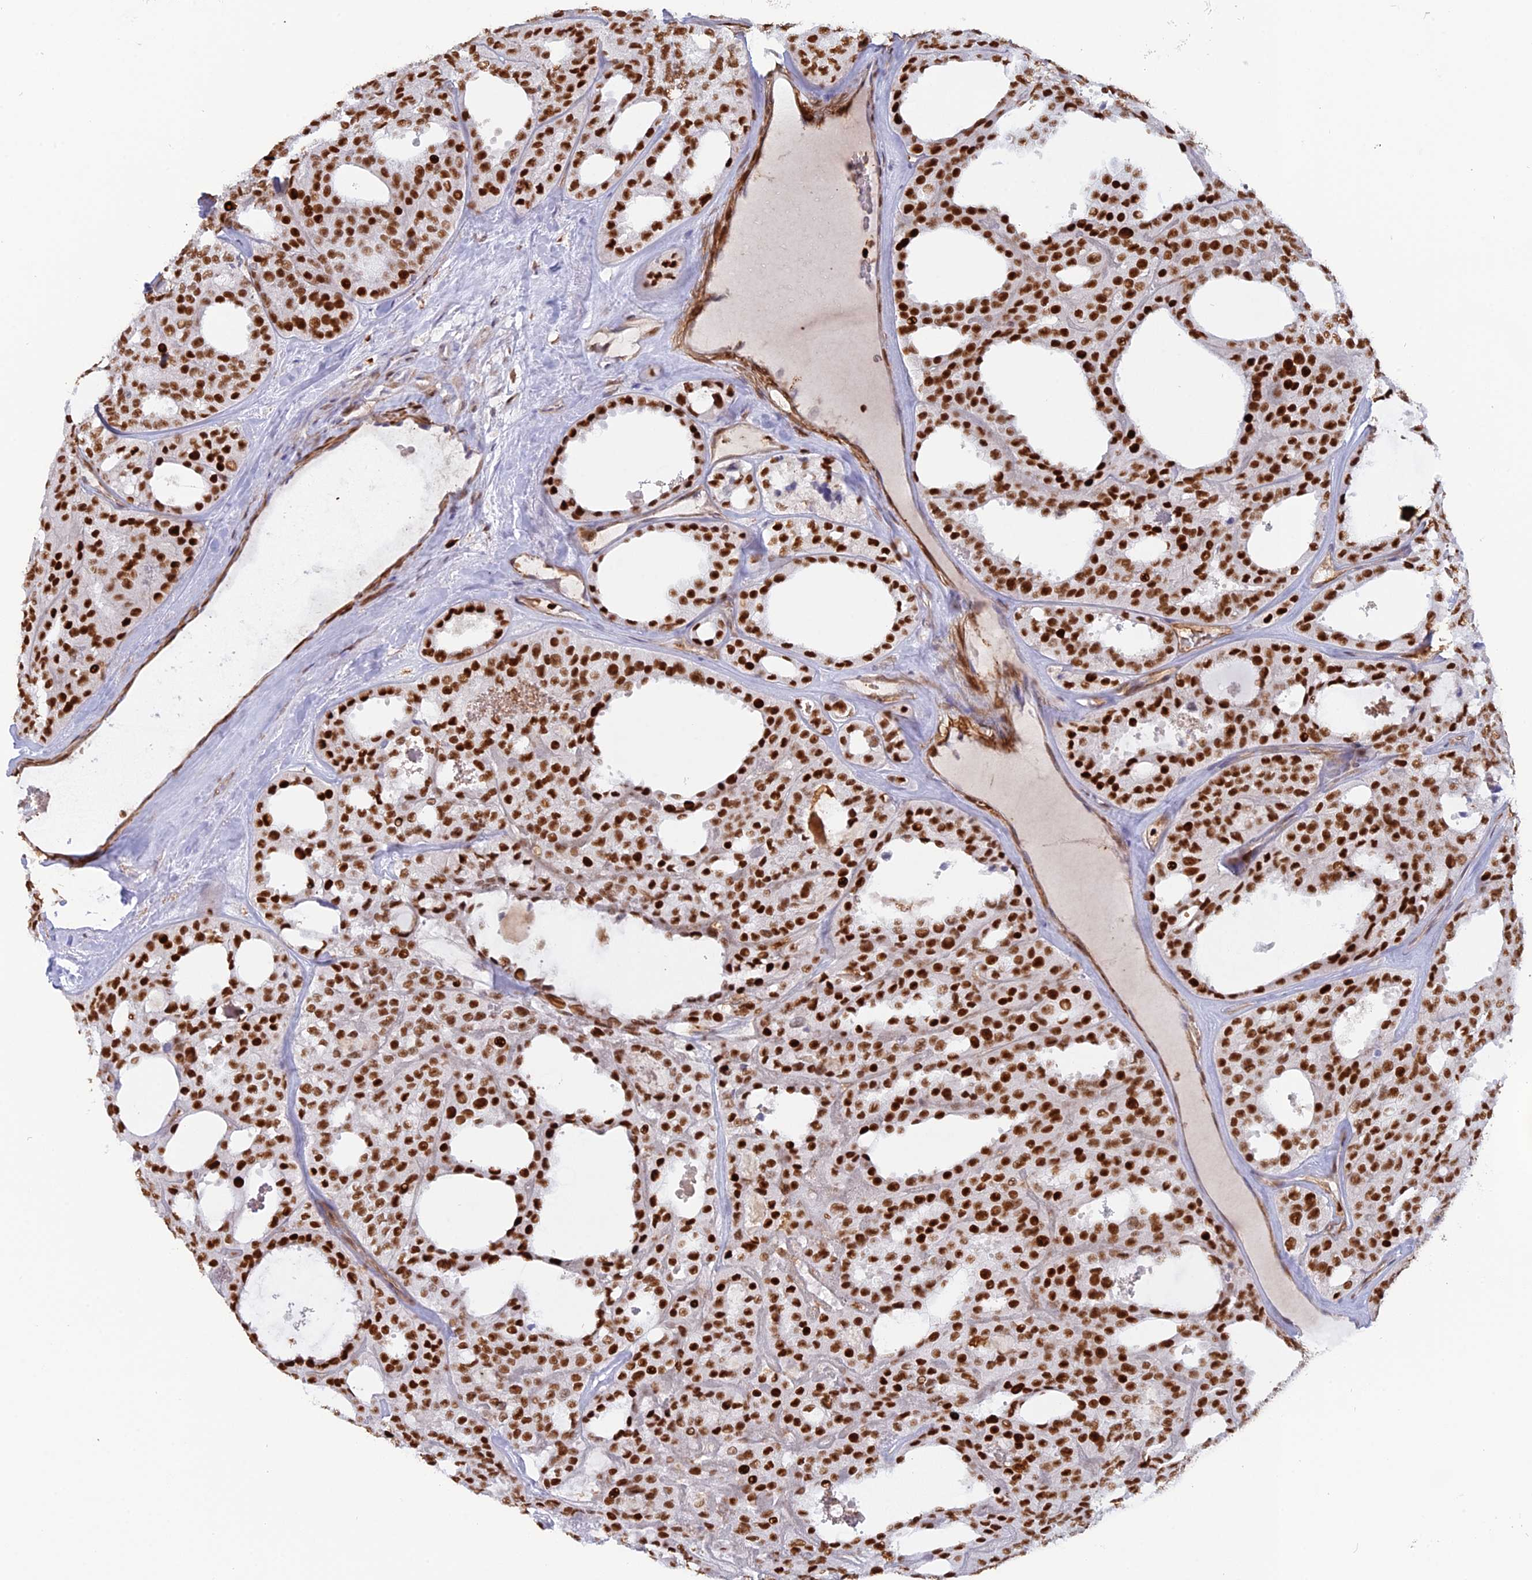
{"staining": {"intensity": "strong", "quantity": ">75%", "location": "nuclear"}, "tissue": "thyroid cancer", "cell_type": "Tumor cells", "image_type": "cancer", "snomed": [{"axis": "morphology", "description": "Follicular adenoma carcinoma, NOS"}, {"axis": "topography", "description": "Thyroid gland"}], "caption": "DAB (3,3'-diaminobenzidine) immunohistochemical staining of thyroid cancer demonstrates strong nuclear protein staining in approximately >75% of tumor cells.", "gene": "PGBD4", "patient": {"sex": "male", "age": 75}}